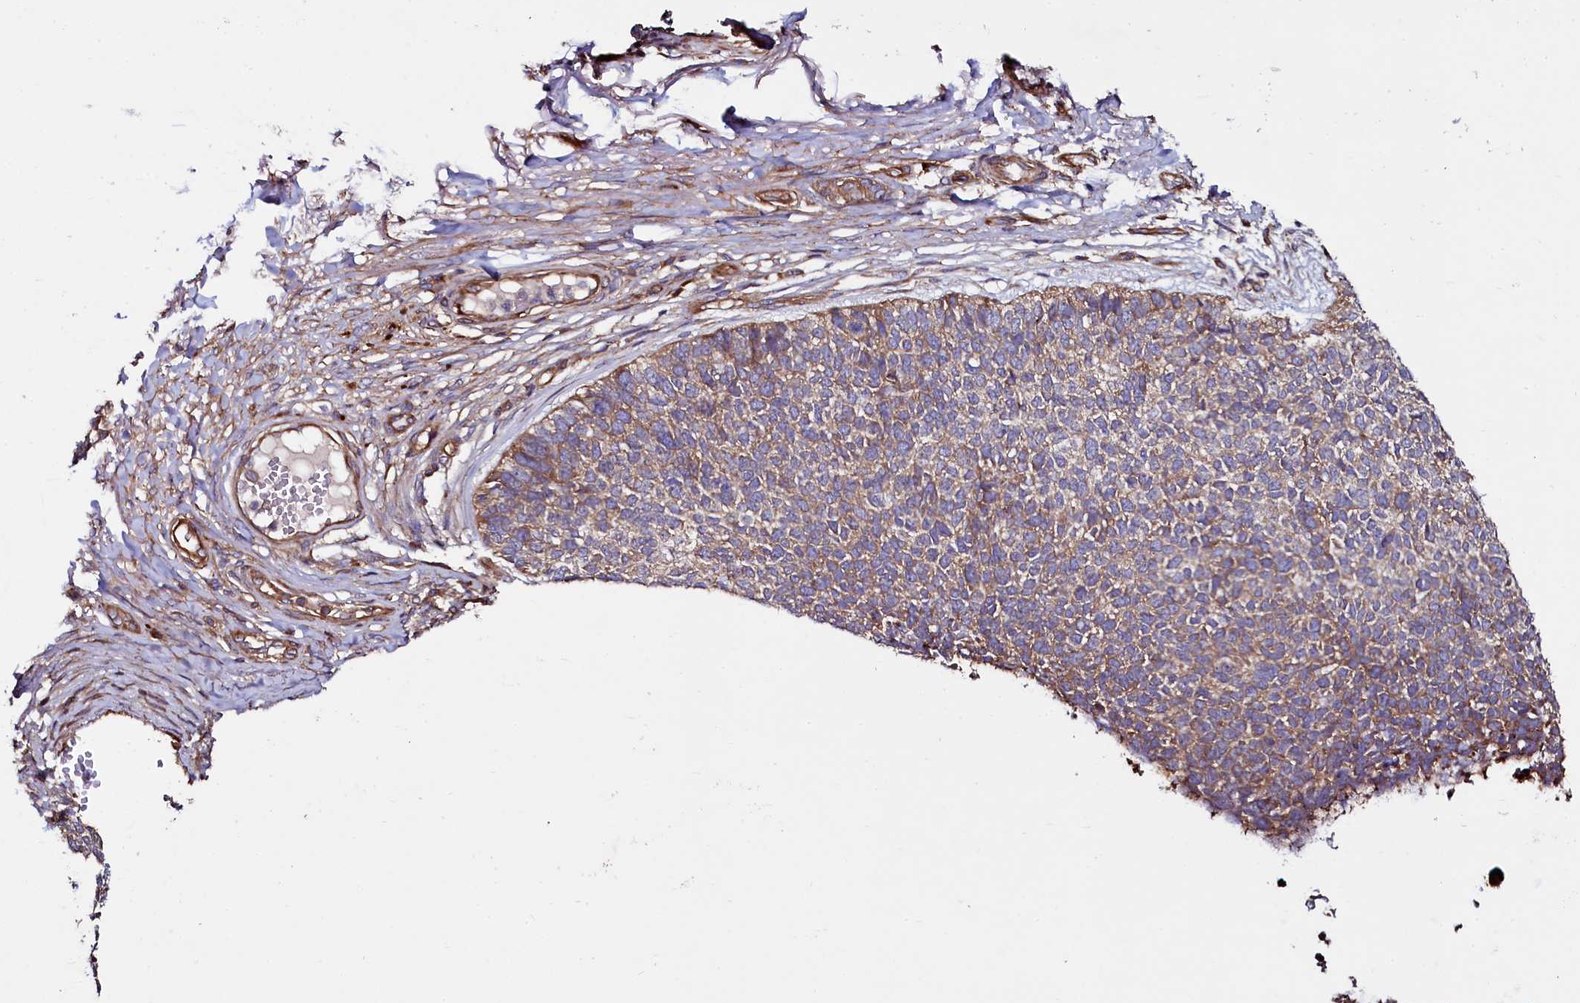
{"staining": {"intensity": "moderate", "quantity": ">75%", "location": "cytoplasmic/membranous"}, "tissue": "skin cancer", "cell_type": "Tumor cells", "image_type": "cancer", "snomed": [{"axis": "morphology", "description": "Basal cell carcinoma"}, {"axis": "topography", "description": "Skin"}], "caption": "DAB immunohistochemical staining of human basal cell carcinoma (skin) demonstrates moderate cytoplasmic/membranous protein expression in about >75% of tumor cells. Using DAB (brown) and hematoxylin (blue) stains, captured at high magnification using brightfield microscopy.", "gene": "USPL1", "patient": {"sex": "female", "age": 84}}